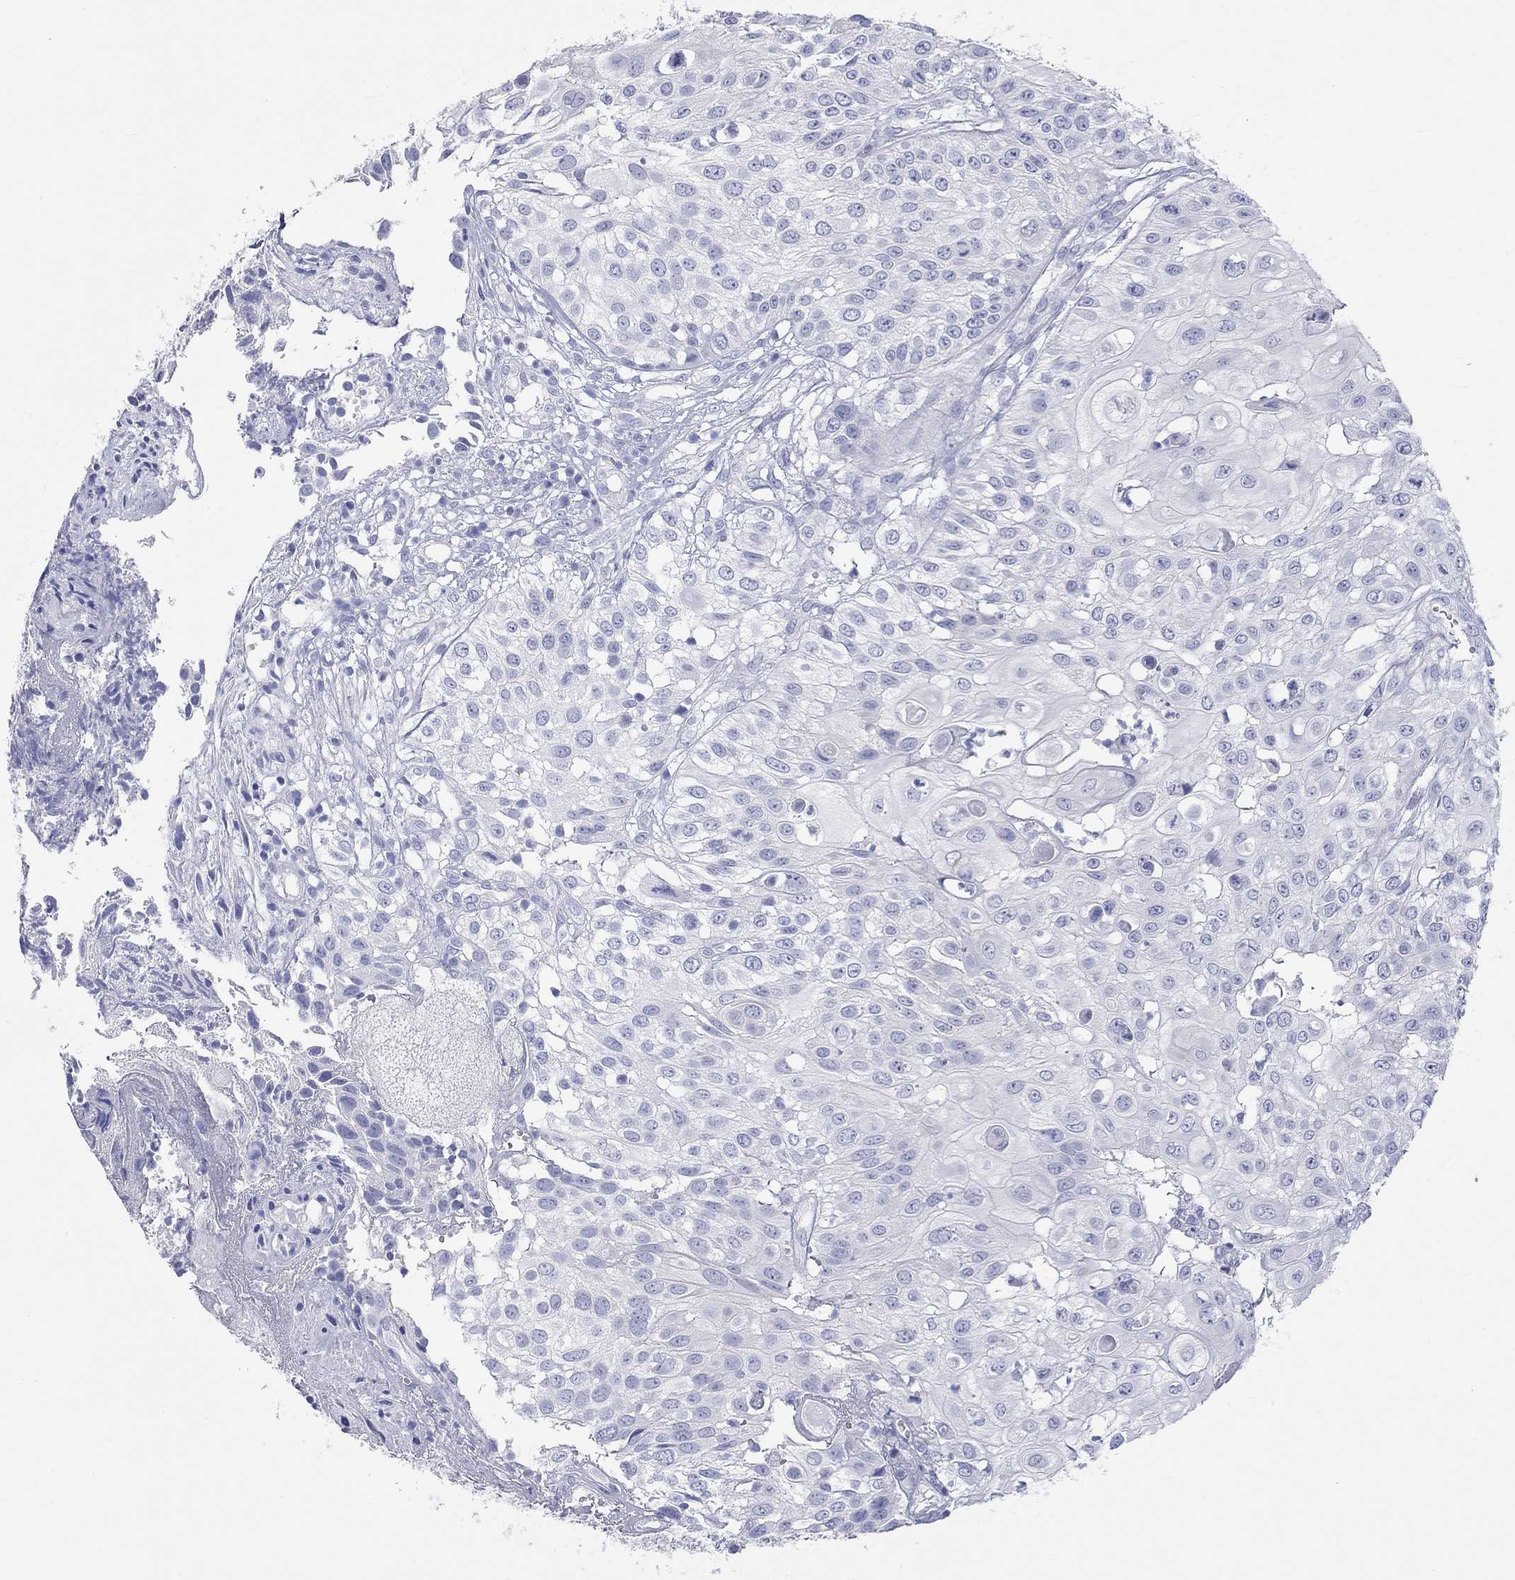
{"staining": {"intensity": "negative", "quantity": "none", "location": "none"}, "tissue": "urothelial cancer", "cell_type": "Tumor cells", "image_type": "cancer", "snomed": [{"axis": "morphology", "description": "Urothelial carcinoma, High grade"}, {"axis": "topography", "description": "Urinary bladder"}], "caption": "Immunohistochemistry (IHC) of urothelial cancer displays no positivity in tumor cells. (DAB IHC with hematoxylin counter stain).", "gene": "SPATA9", "patient": {"sex": "female", "age": 79}}